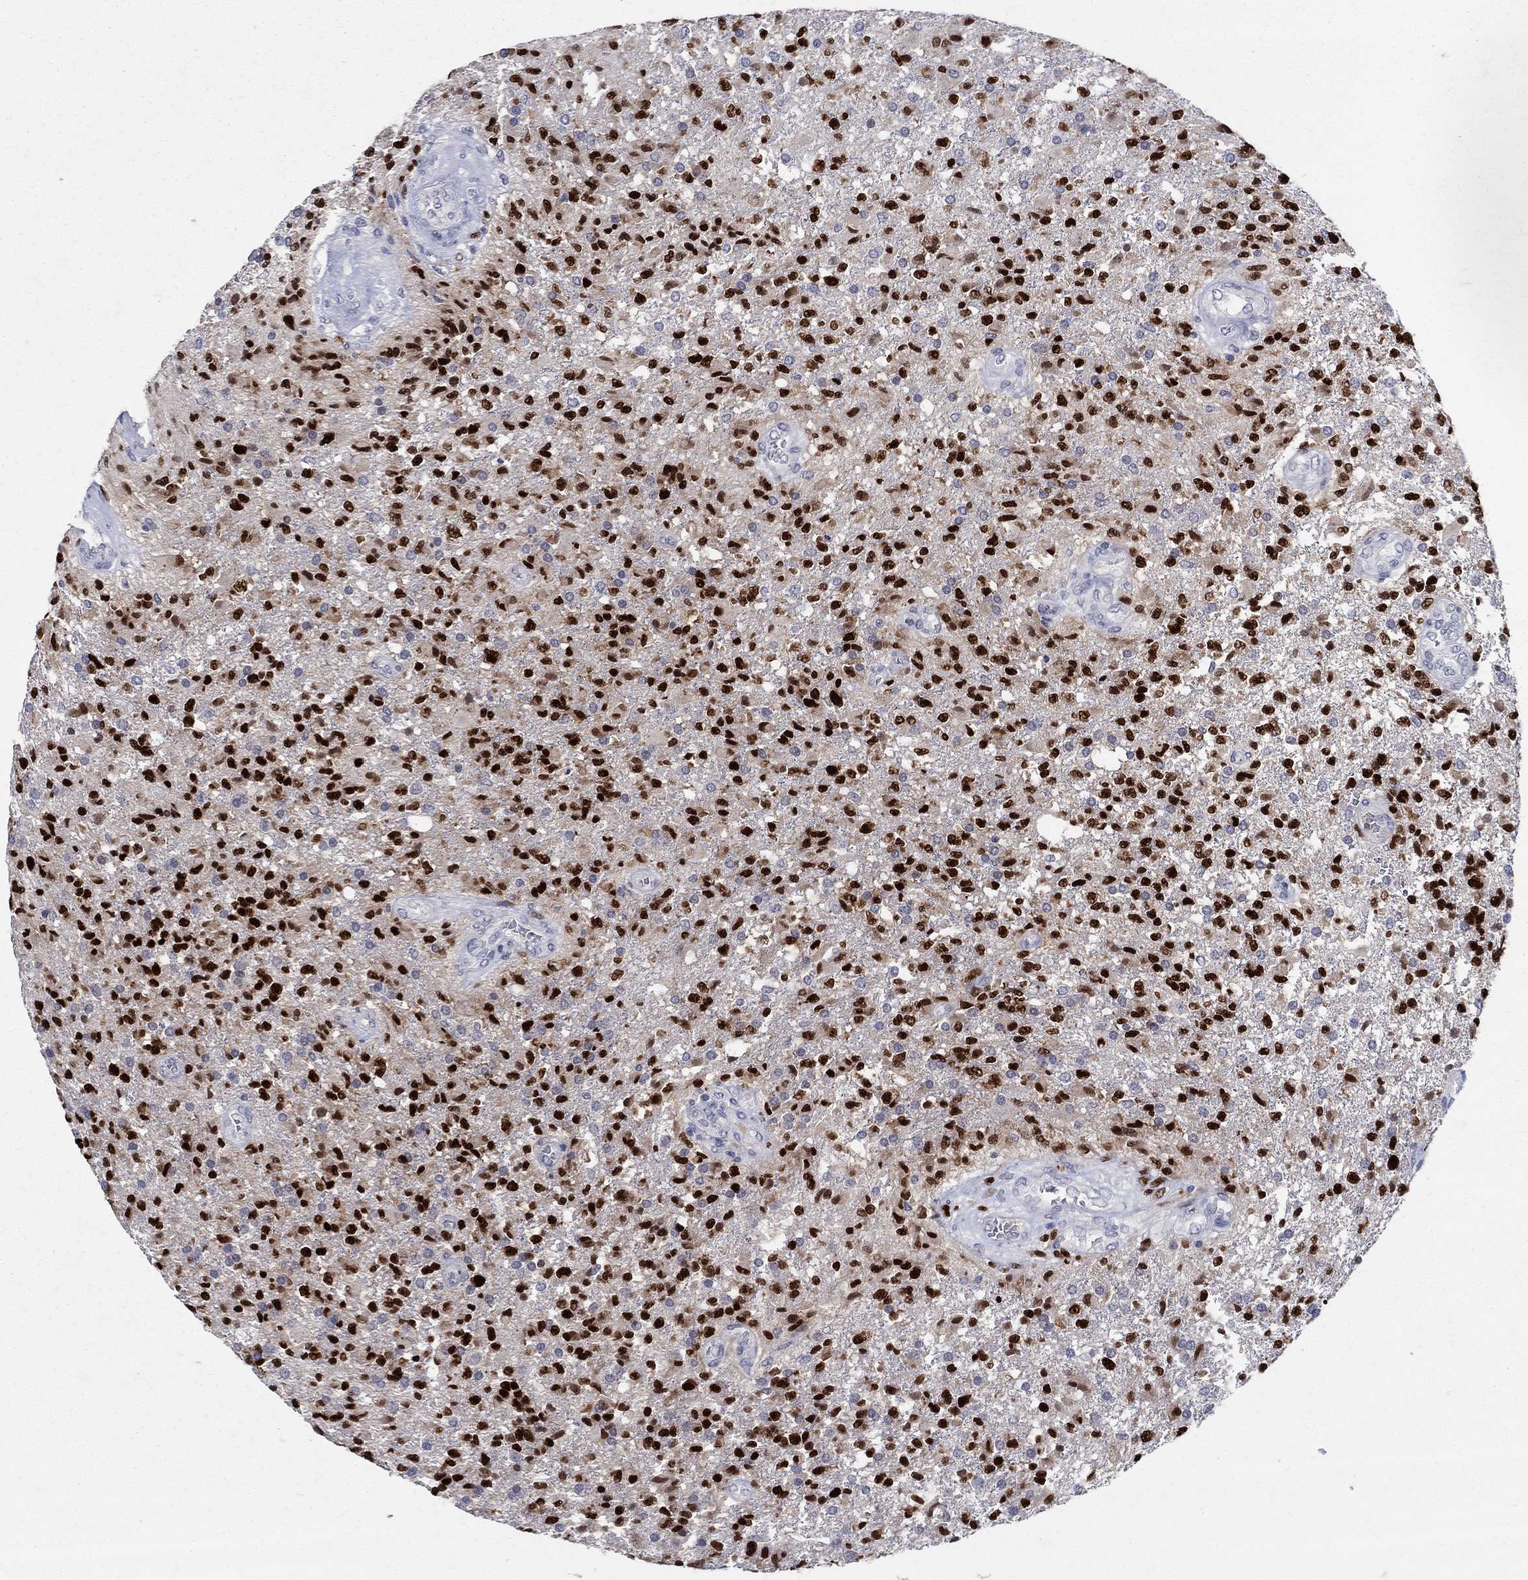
{"staining": {"intensity": "strong", "quantity": "25%-75%", "location": "nuclear"}, "tissue": "glioma", "cell_type": "Tumor cells", "image_type": "cancer", "snomed": [{"axis": "morphology", "description": "Glioma, malignant, High grade"}, {"axis": "topography", "description": "Brain"}], "caption": "Tumor cells show high levels of strong nuclear positivity in about 25%-75% of cells in glioma. (DAB (3,3'-diaminobenzidine) = brown stain, brightfield microscopy at high magnification).", "gene": "SOX2", "patient": {"sex": "male", "age": 56}}